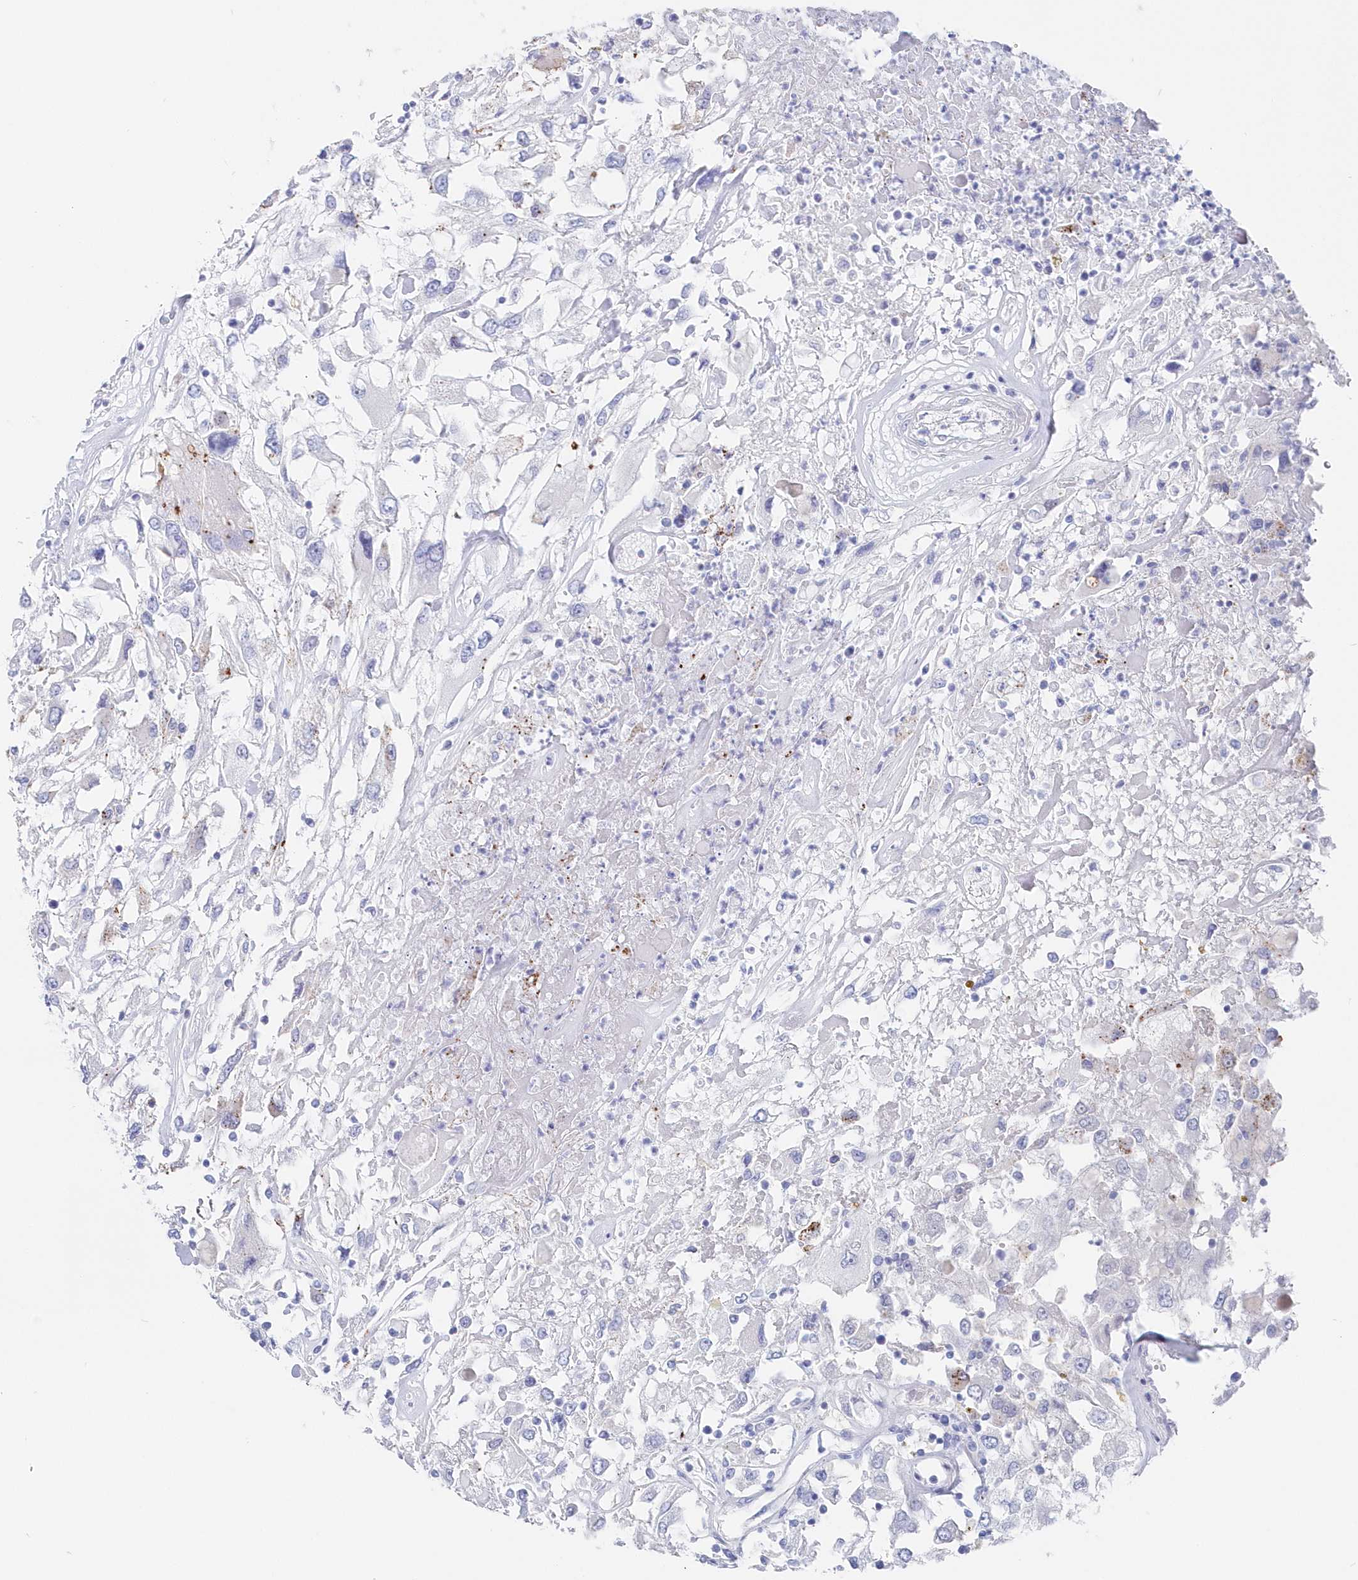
{"staining": {"intensity": "negative", "quantity": "none", "location": "none"}, "tissue": "renal cancer", "cell_type": "Tumor cells", "image_type": "cancer", "snomed": [{"axis": "morphology", "description": "Adenocarcinoma, NOS"}, {"axis": "topography", "description": "Kidney"}], "caption": "Image shows no protein positivity in tumor cells of adenocarcinoma (renal) tissue.", "gene": "CSNK1G2", "patient": {"sex": "female", "age": 52}}